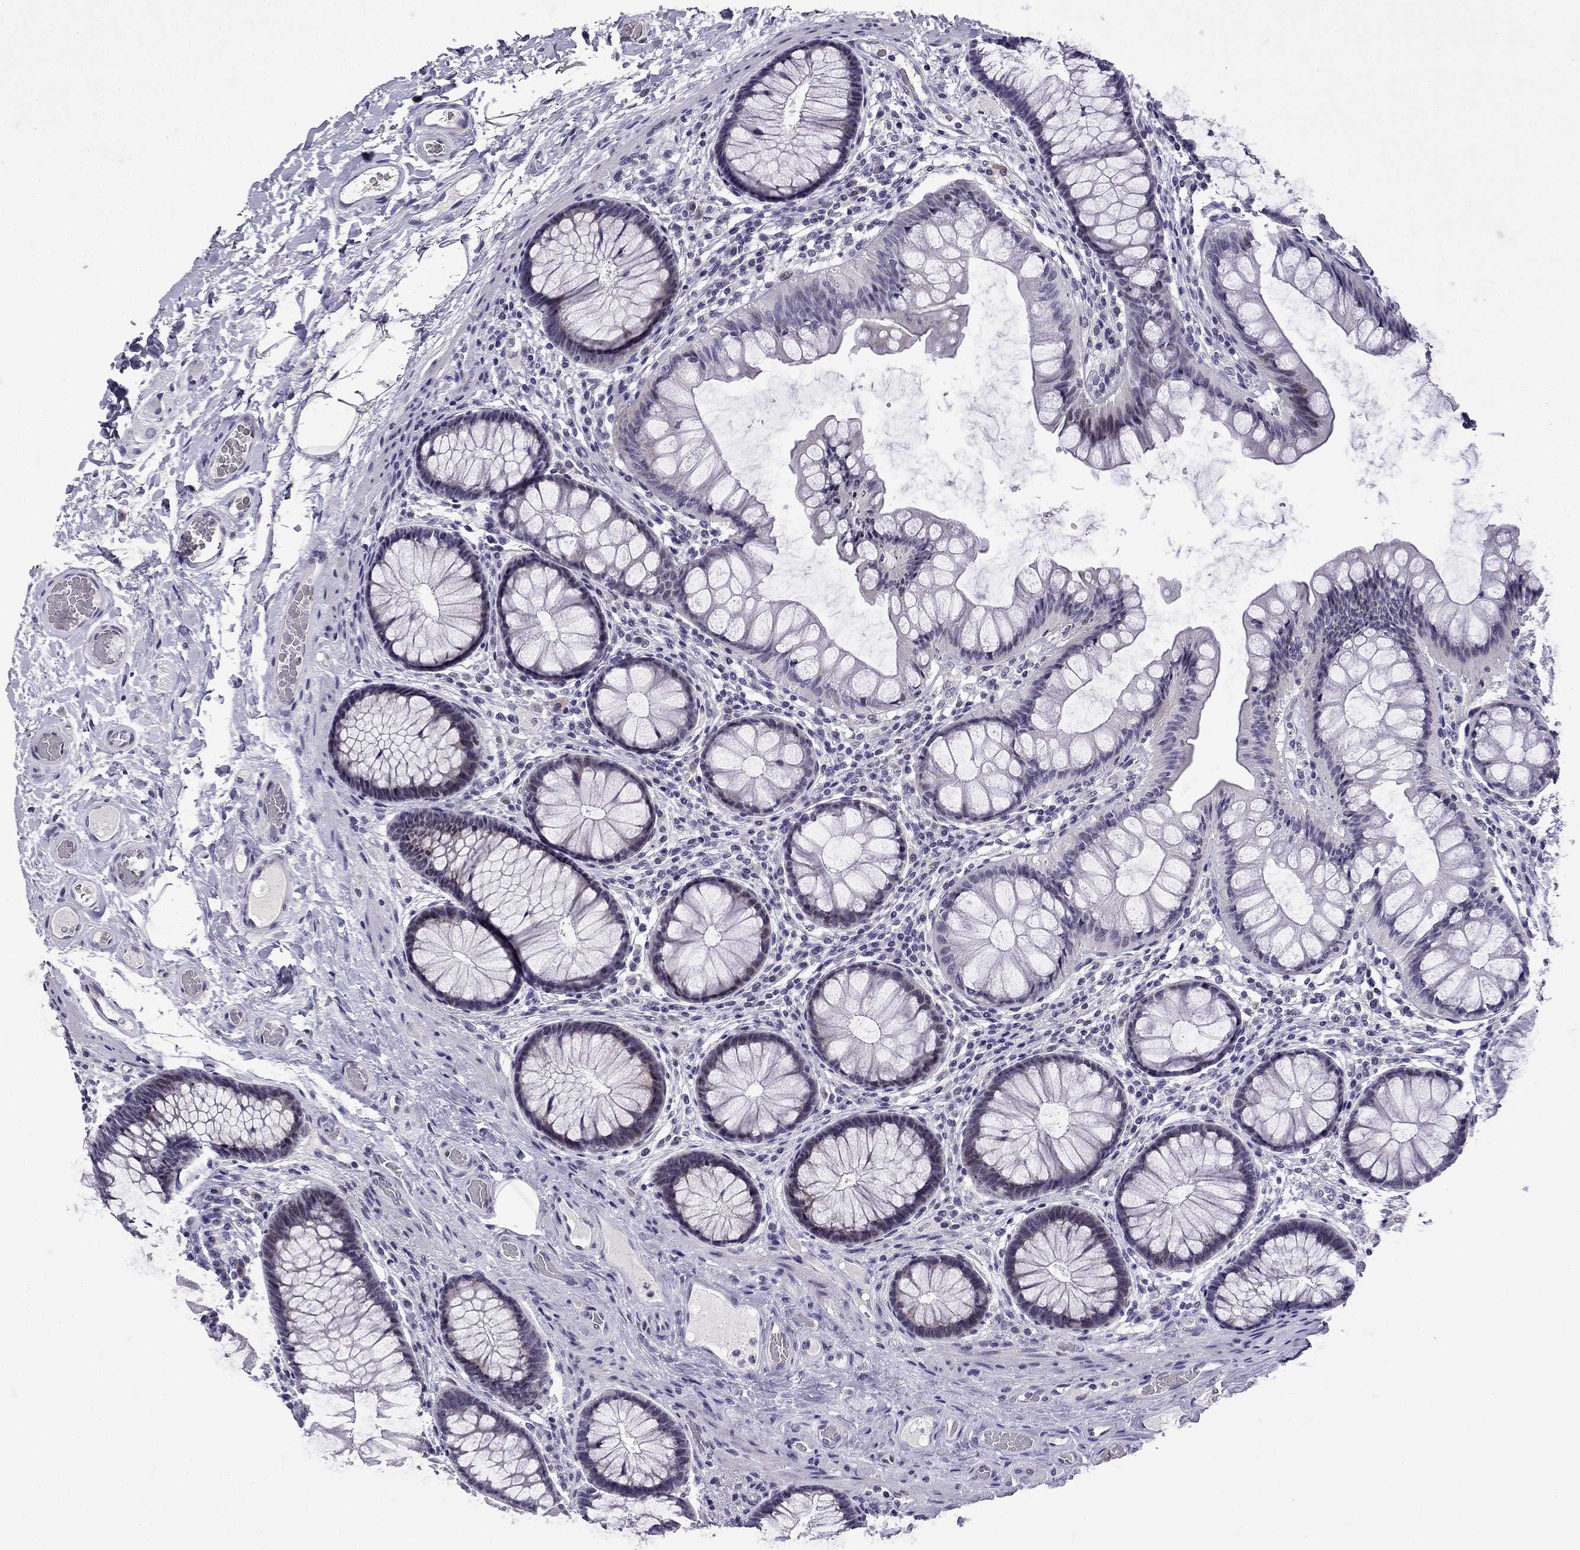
{"staining": {"intensity": "negative", "quantity": "none", "location": "none"}, "tissue": "colon", "cell_type": "Endothelial cells", "image_type": "normal", "snomed": [{"axis": "morphology", "description": "Normal tissue, NOS"}, {"axis": "topography", "description": "Colon"}], "caption": "A histopathology image of colon stained for a protein shows no brown staining in endothelial cells.", "gene": "TTN", "patient": {"sex": "female", "age": 65}}